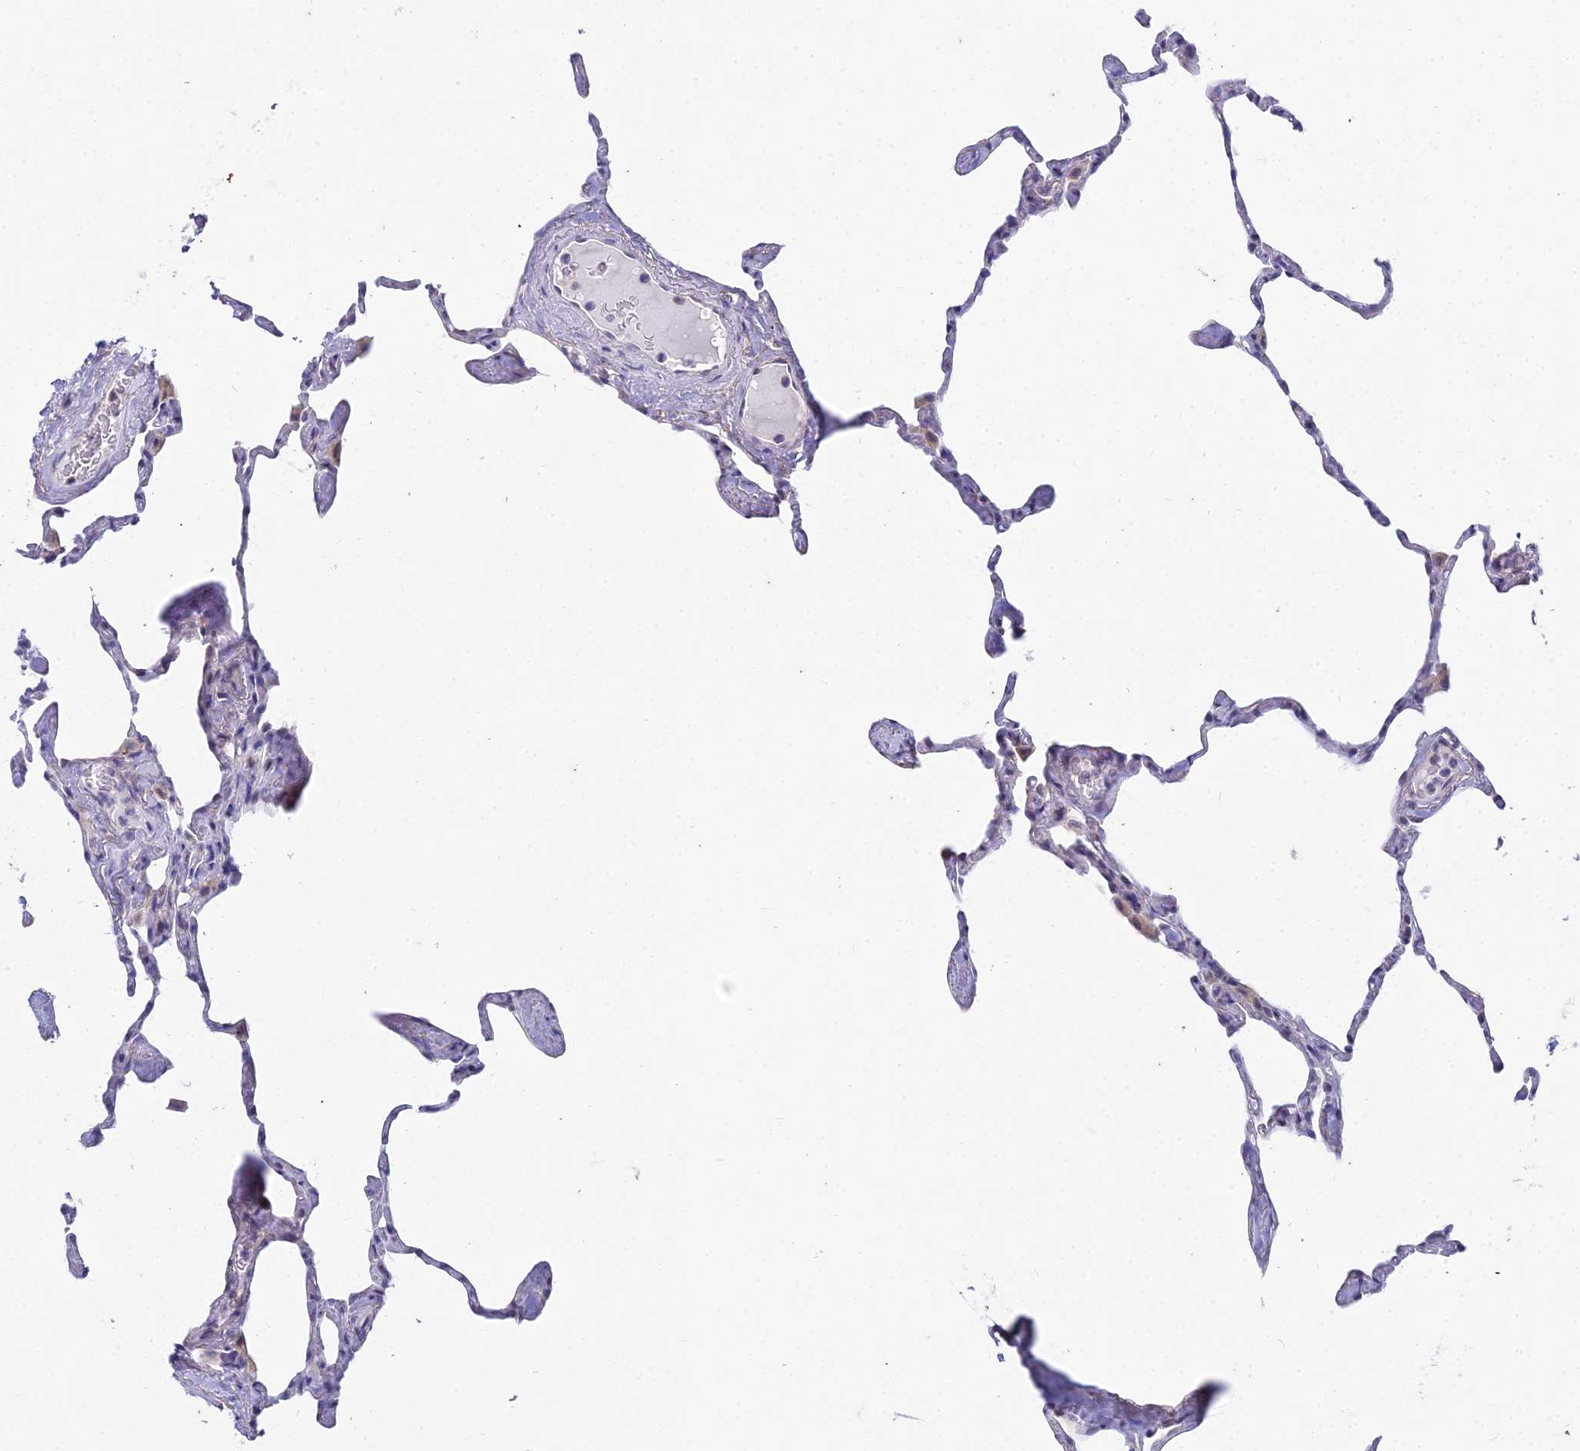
{"staining": {"intensity": "negative", "quantity": "none", "location": "none"}, "tissue": "lung", "cell_type": "Alveolar cells", "image_type": "normal", "snomed": [{"axis": "morphology", "description": "Normal tissue, NOS"}, {"axis": "topography", "description": "Lung"}], "caption": "There is no significant positivity in alveolar cells of lung. (Brightfield microscopy of DAB immunohistochemistry at high magnification).", "gene": "EEF2KMT", "patient": {"sex": "male", "age": 65}}